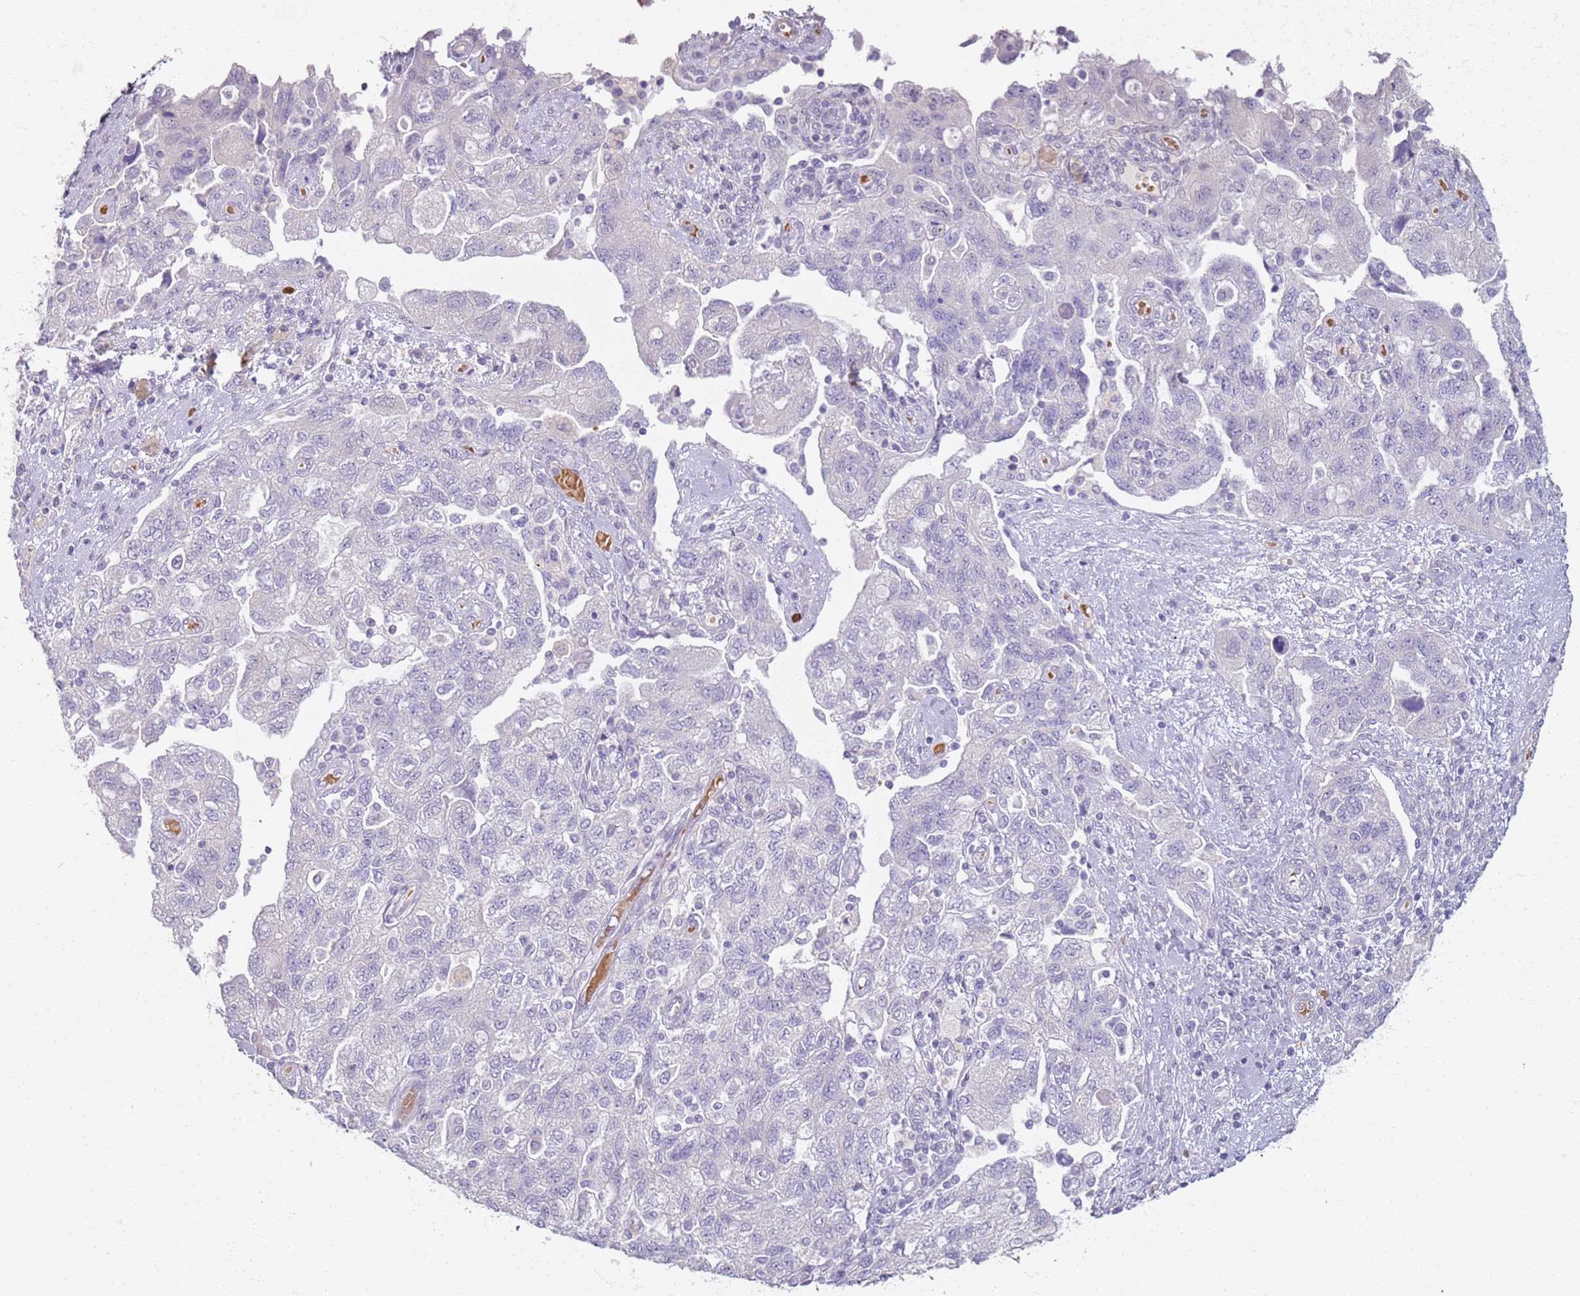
{"staining": {"intensity": "negative", "quantity": "none", "location": "none"}, "tissue": "ovarian cancer", "cell_type": "Tumor cells", "image_type": "cancer", "snomed": [{"axis": "morphology", "description": "Carcinoma, NOS"}, {"axis": "morphology", "description": "Cystadenocarcinoma, serous, NOS"}, {"axis": "topography", "description": "Ovary"}], "caption": "Immunohistochemistry (IHC) photomicrograph of ovarian cancer (serous cystadenocarcinoma) stained for a protein (brown), which demonstrates no staining in tumor cells.", "gene": "CD40LG", "patient": {"sex": "female", "age": 69}}